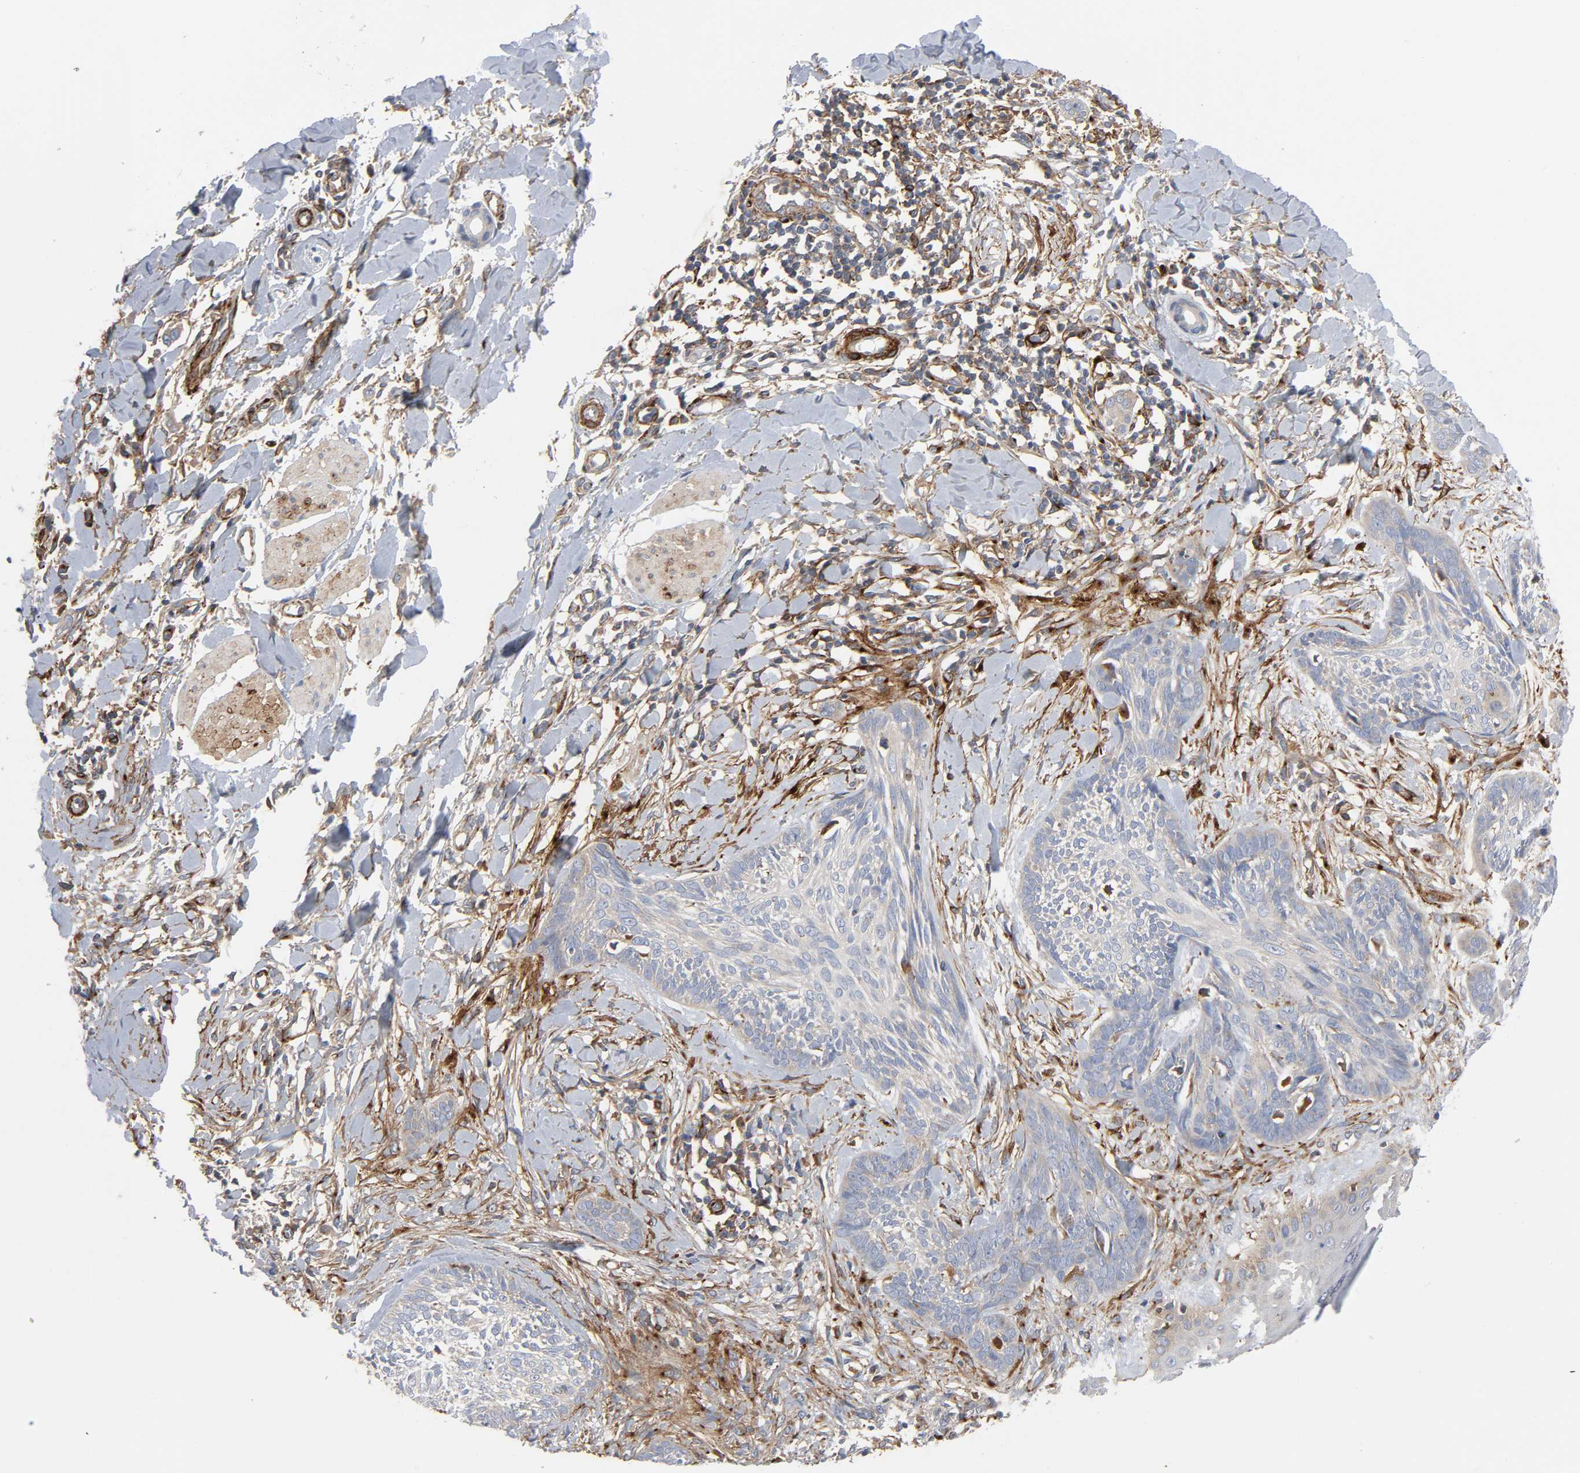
{"staining": {"intensity": "weak", "quantity": "<25%", "location": "cytoplasmic/membranous"}, "tissue": "skin cancer", "cell_type": "Tumor cells", "image_type": "cancer", "snomed": [{"axis": "morphology", "description": "Normal tissue, NOS"}, {"axis": "morphology", "description": "Basal cell carcinoma"}, {"axis": "topography", "description": "Skin"}], "caption": "High magnification brightfield microscopy of skin basal cell carcinoma stained with DAB (3,3'-diaminobenzidine) (brown) and counterstained with hematoxylin (blue): tumor cells show no significant staining.", "gene": "ARHGAP1", "patient": {"sex": "male", "age": 71}}